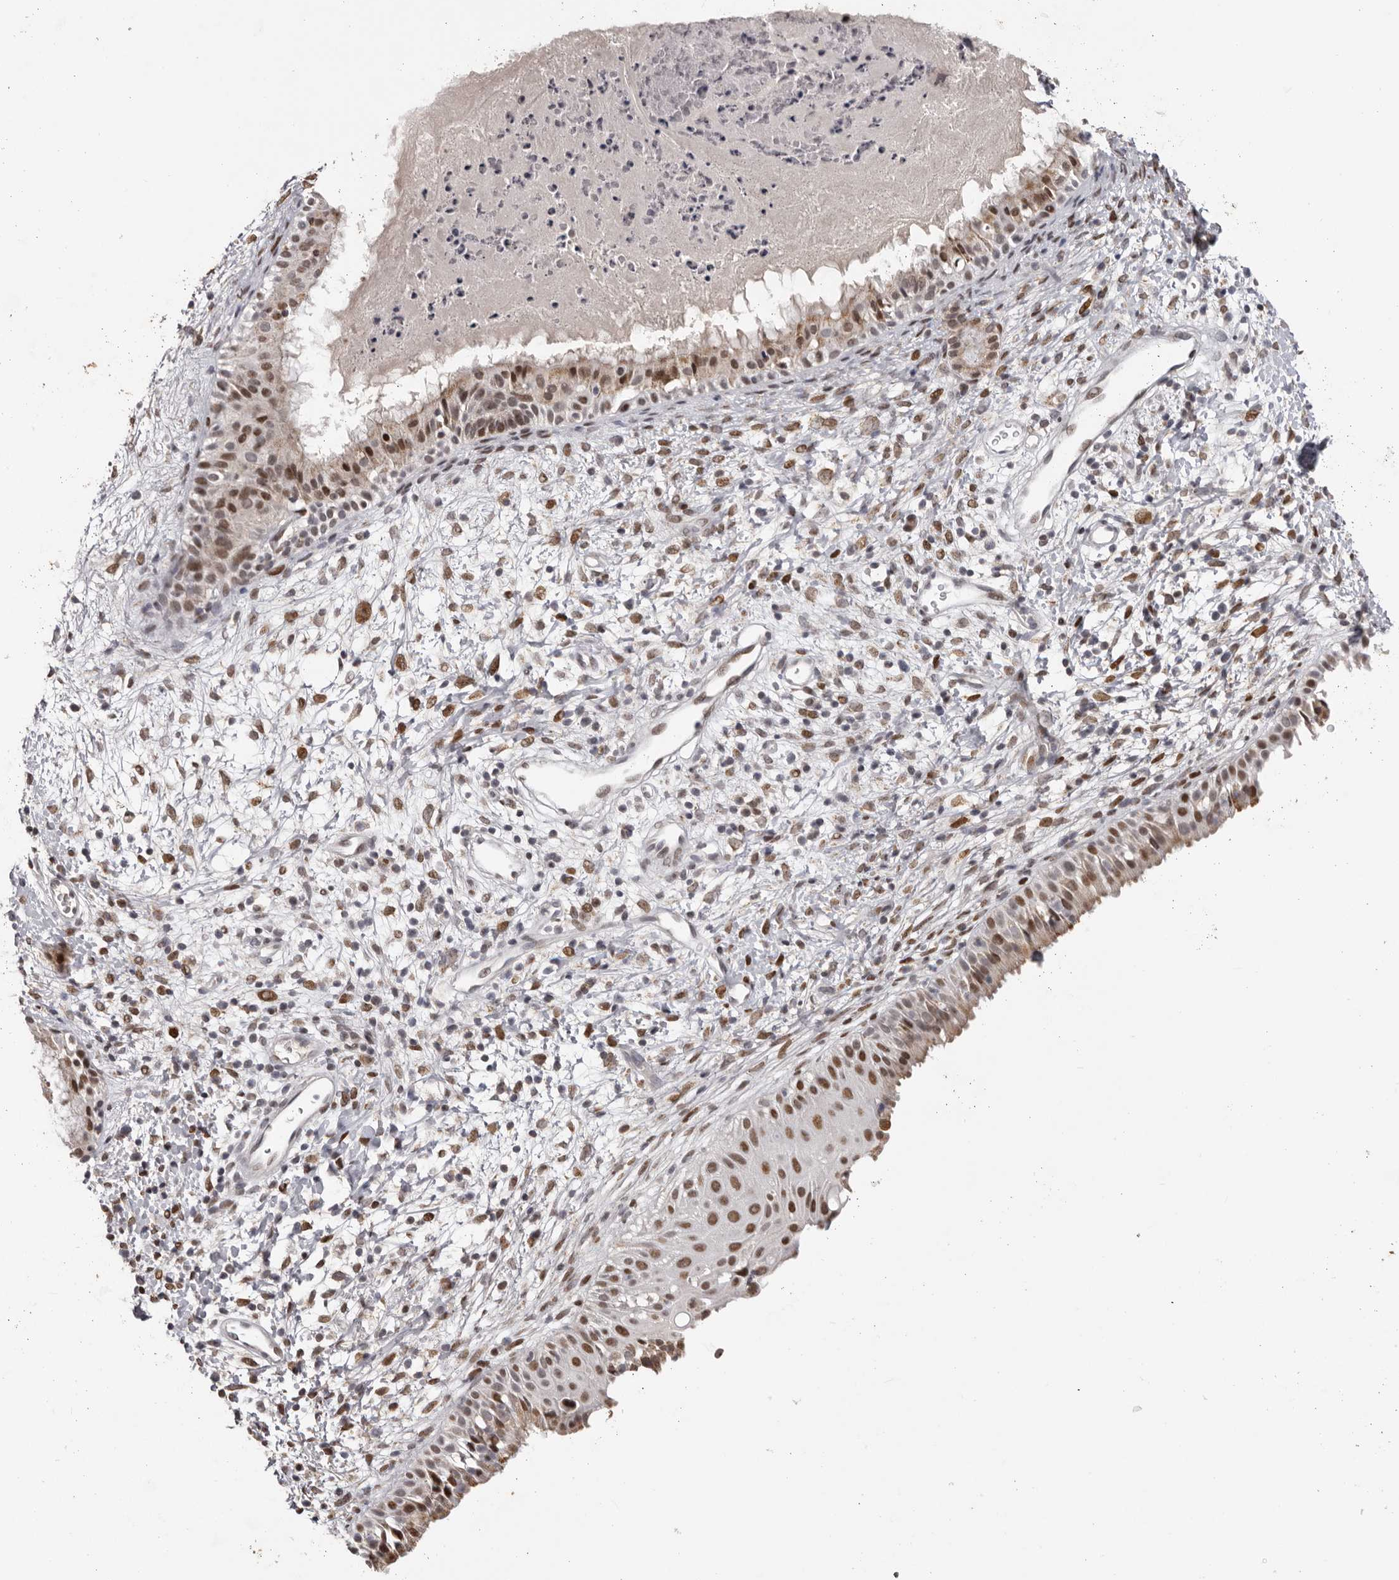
{"staining": {"intensity": "moderate", "quantity": ">75%", "location": "cytoplasmic/membranous,nuclear"}, "tissue": "nasopharynx", "cell_type": "Respiratory epithelial cells", "image_type": "normal", "snomed": [{"axis": "morphology", "description": "Normal tissue, NOS"}, {"axis": "topography", "description": "Nasopharynx"}], "caption": "The micrograph reveals staining of benign nasopharynx, revealing moderate cytoplasmic/membranous,nuclear protein expression (brown color) within respiratory epithelial cells.", "gene": "C17orf99", "patient": {"sex": "male", "age": 22}}